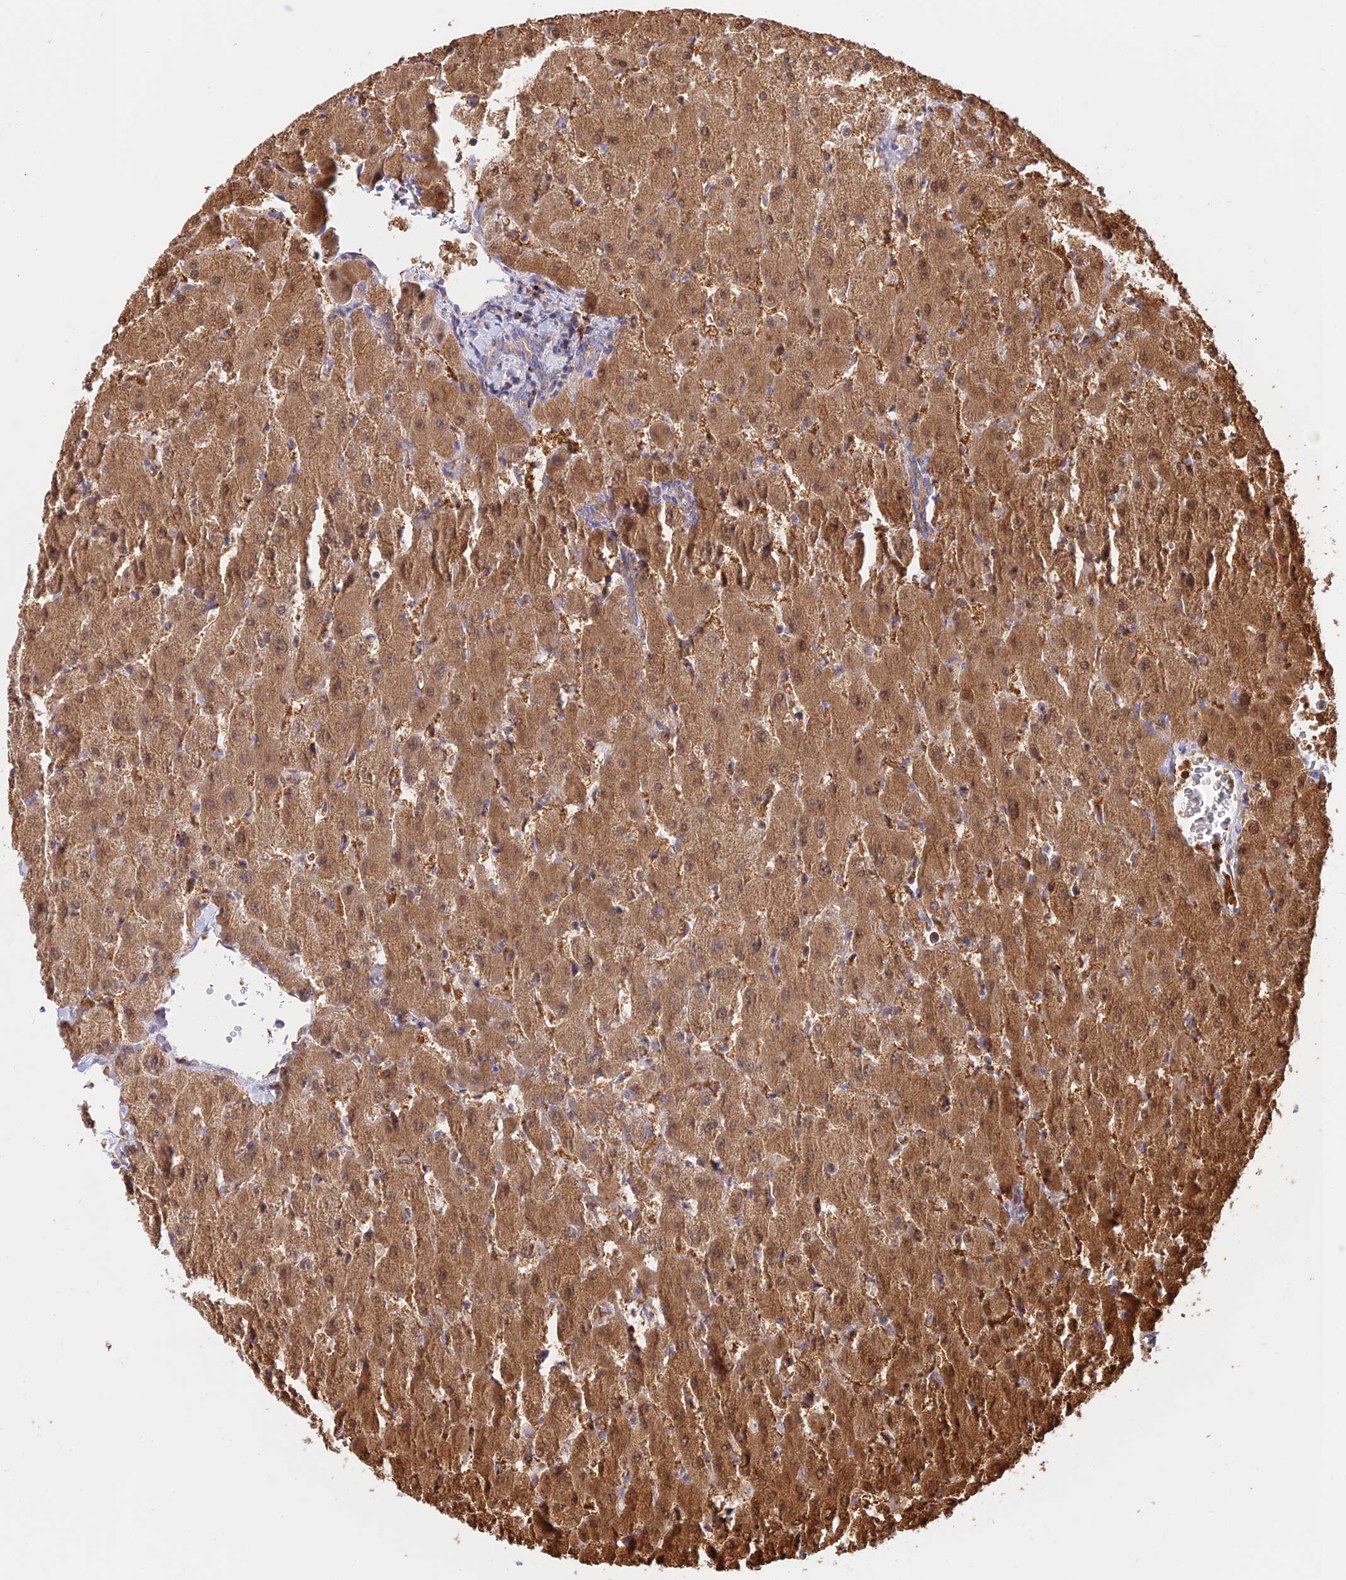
{"staining": {"intensity": "weak", "quantity": "<25%", "location": "cytoplasmic/membranous"}, "tissue": "liver", "cell_type": "Cholangiocytes", "image_type": "normal", "snomed": [{"axis": "morphology", "description": "Normal tissue, NOS"}, {"axis": "topography", "description": "Liver"}], "caption": "Liver was stained to show a protein in brown. There is no significant expression in cholangiocytes. (DAB (3,3'-diaminobenzidine) immunohistochemistry with hematoxylin counter stain).", "gene": "GOLGA3", "patient": {"sex": "female", "age": 63}}